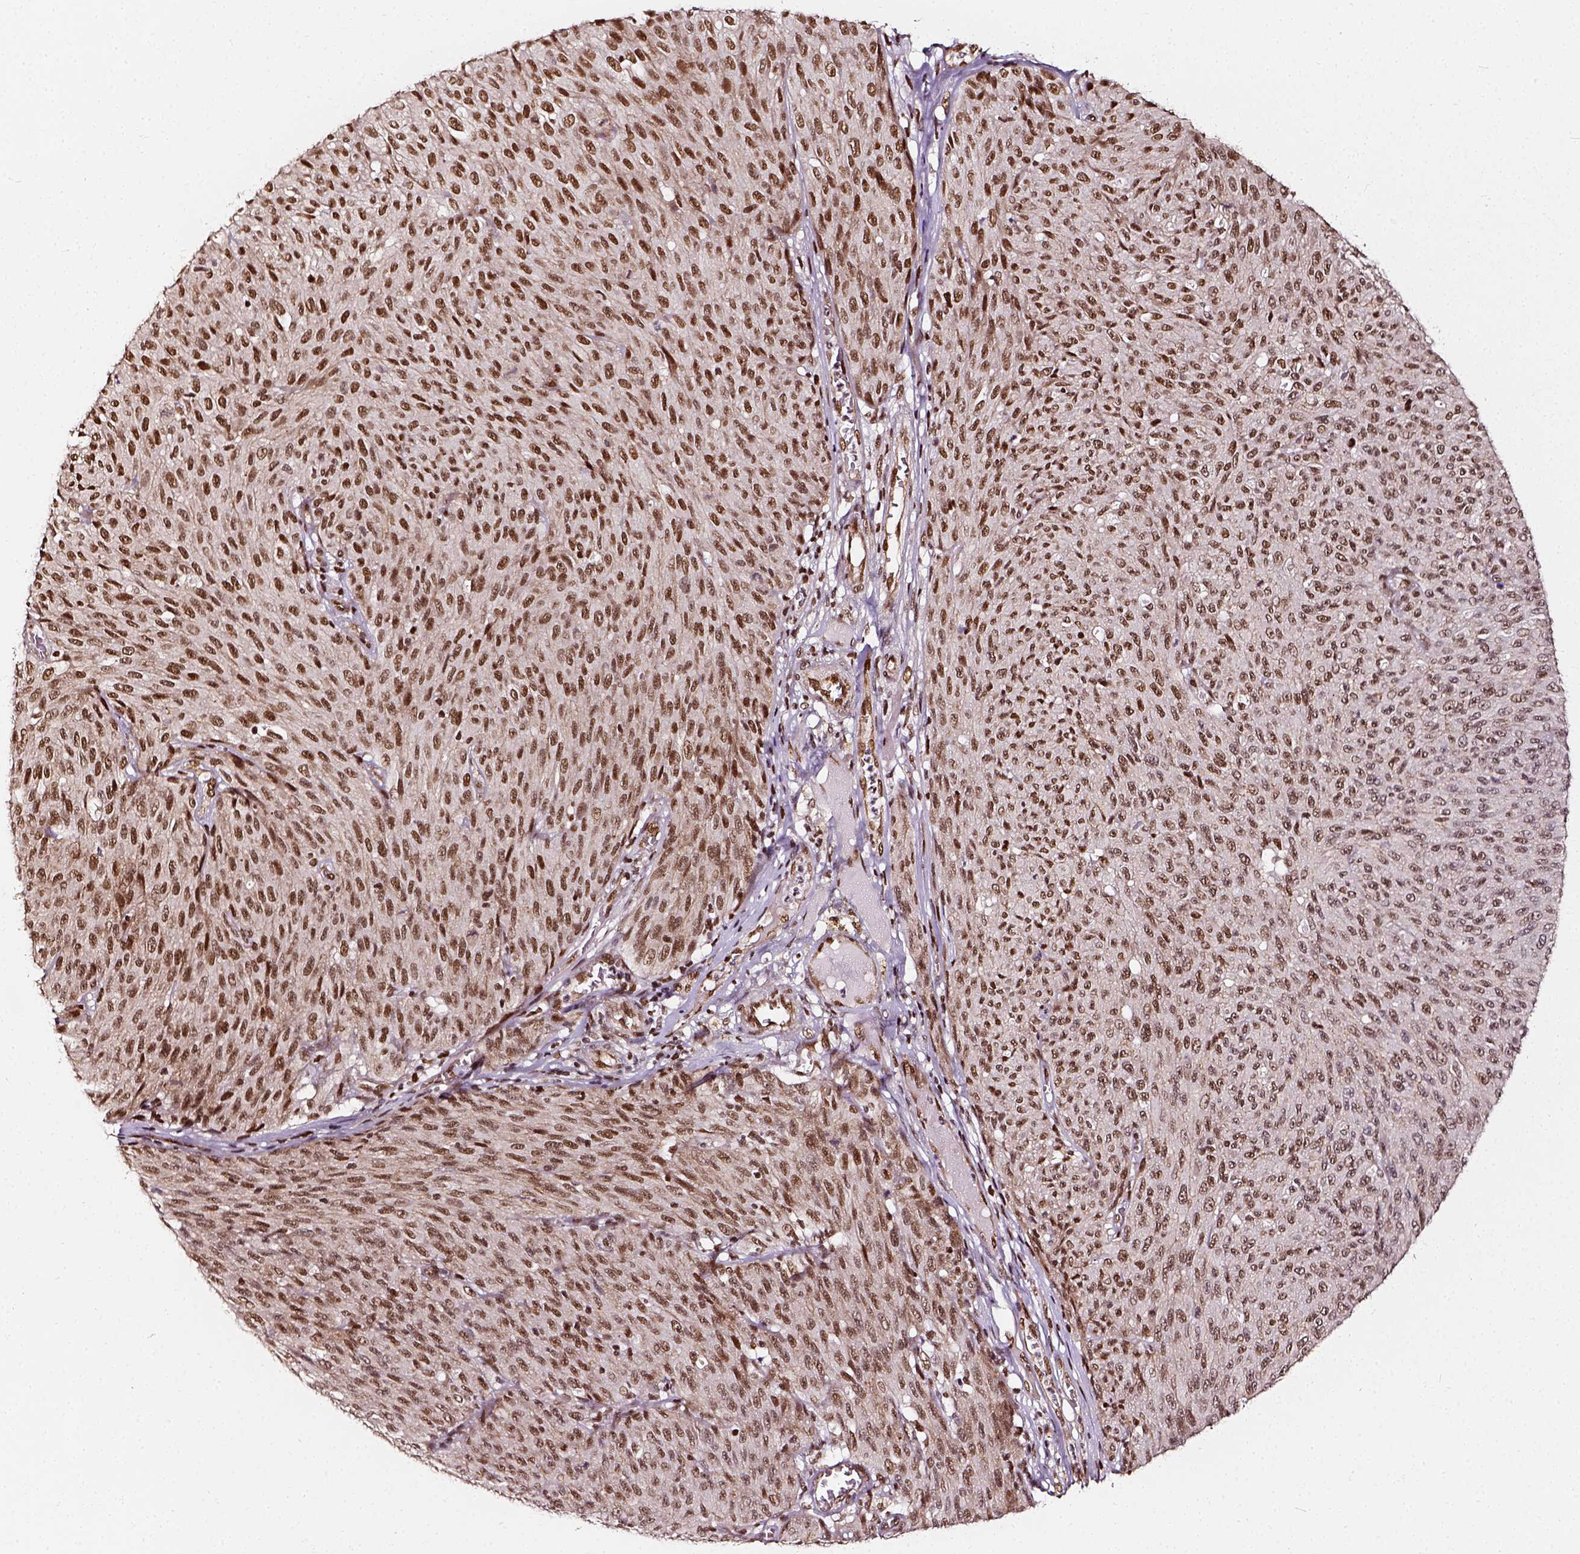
{"staining": {"intensity": "moderate", "quantity": ">75%", "location": "nuclear"}, "tissue": "melanoma", "cell_type": "Tumor cells", "image_type": "cancer", "snomed": [{"axis": "morphology", "description": "Malignant melanoma, NOS"}, {"axis": "topography", "description": "Skin"}], "caption": "The micrograph shows a brown stain indicating the presence of a protein in the nuclear of tumor cells in malignant melanoma.", "gene": "NACC1", "patient": {"sex": "male", "age": 85}}